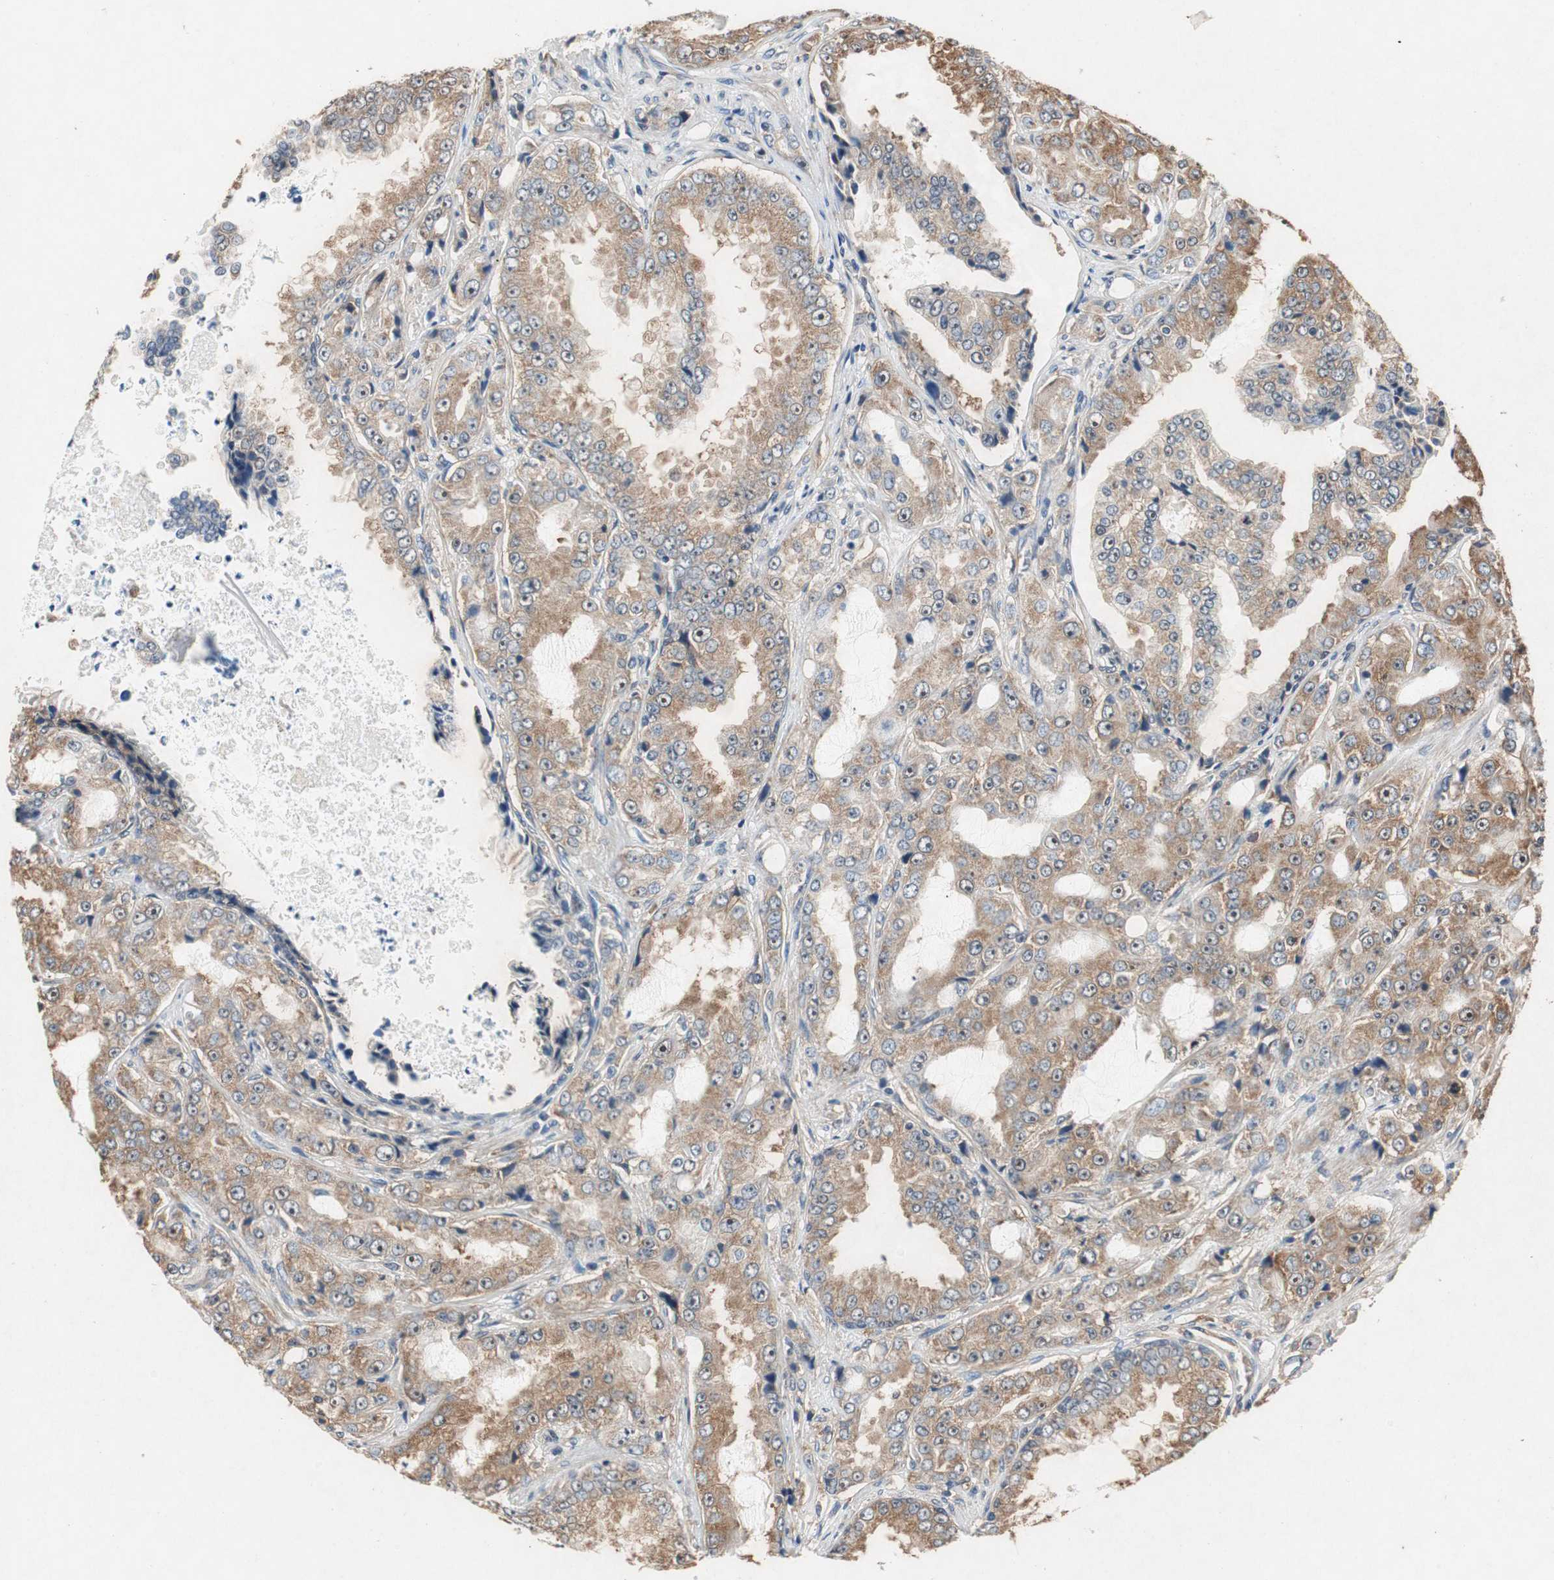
{"staining": {"intensity": "moderate", "quantity": ">75%", "location": "cytoplasmic/membranous"}, "tissue": "prostate cancer", "cell_type": "Tumor cells", "image_type": "cancer", "snomed": [{"axis": "morphology", "description": "Adenocarcinoma, High grade"}, {"axis": "topography", "description": "Prostate"}], "caption": "Human high-grade adenocarcinoma (prostate) stained with a protein marker exhibits moderate staining in tumor cells.", "gene": "RPL35", "patient": {"sex": "male", "age": 73}}